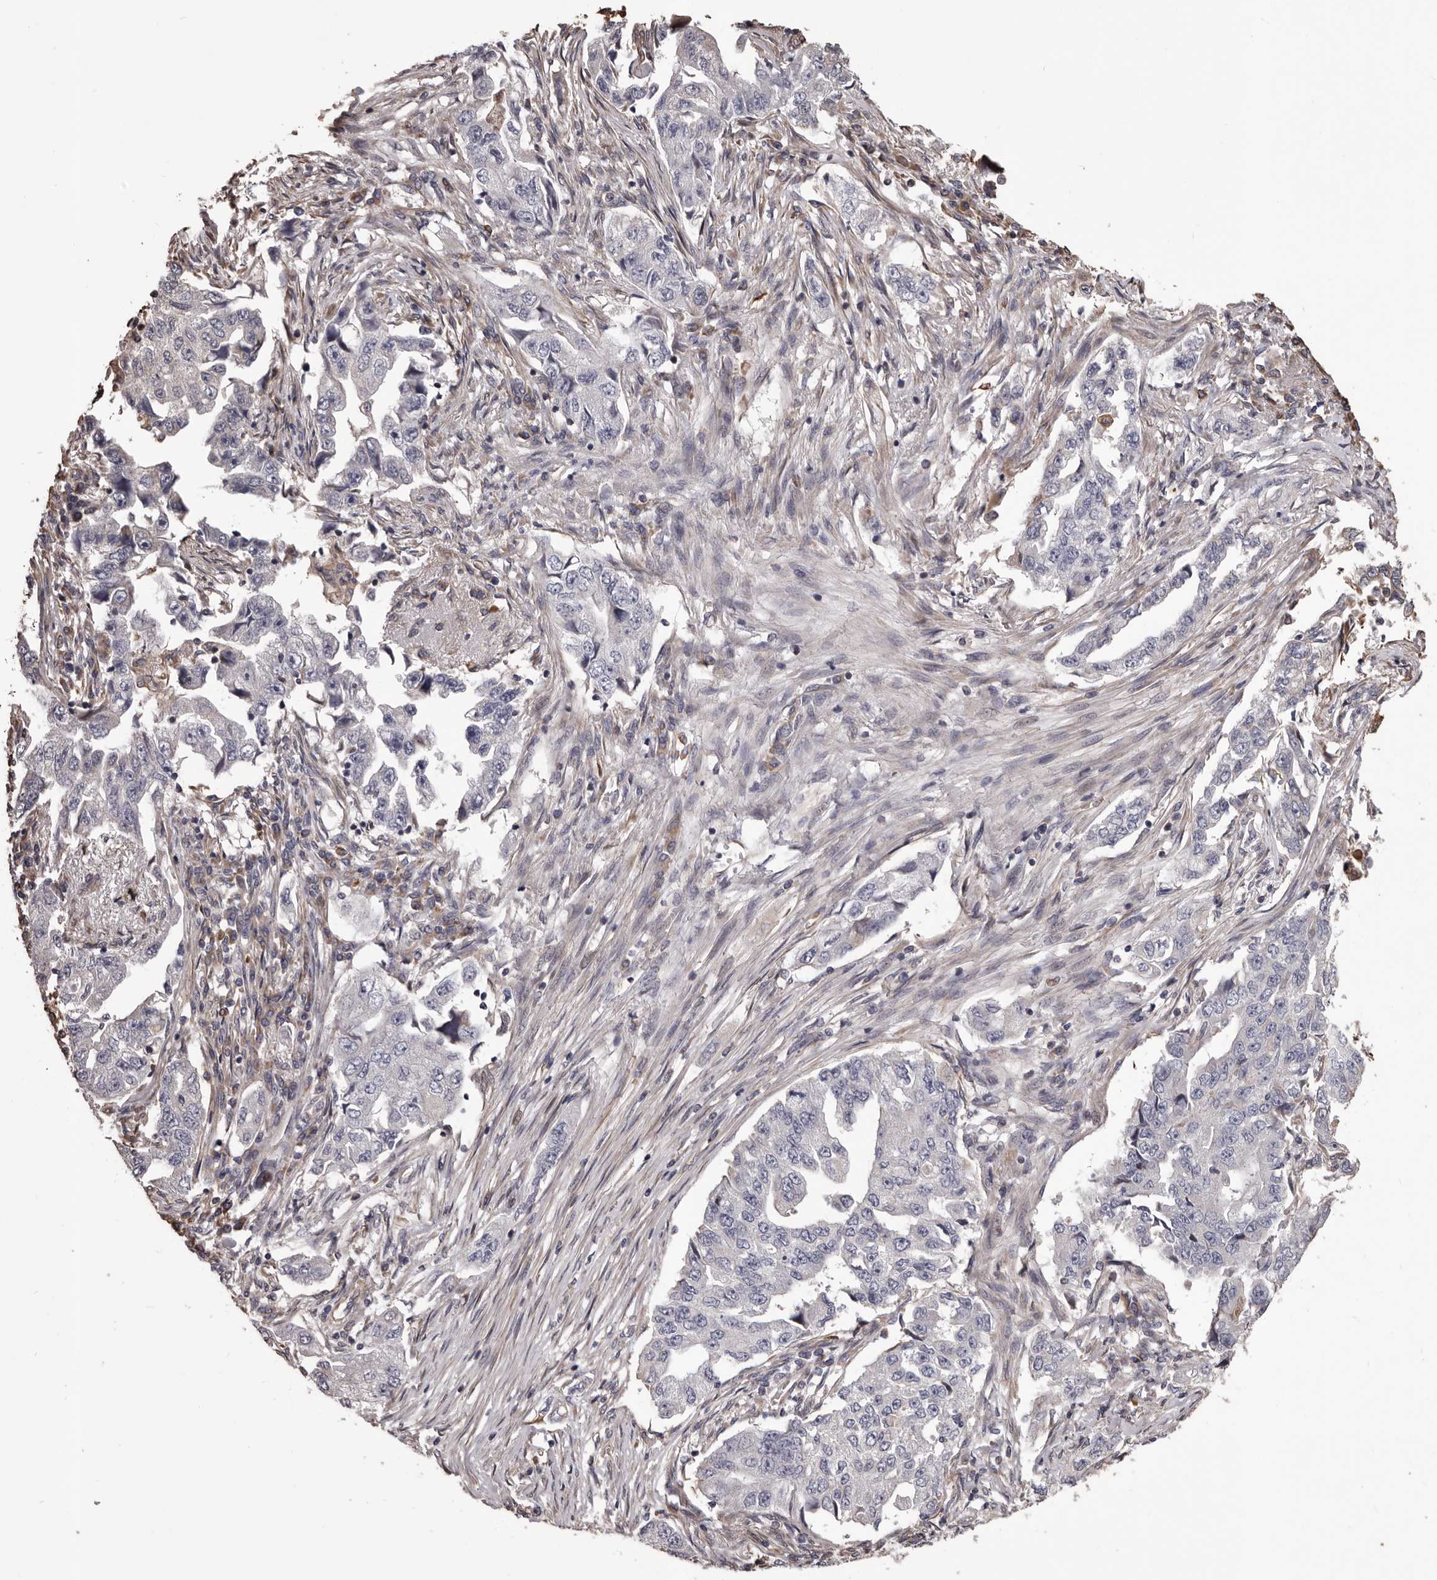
{"staining": {"intensity": "negative", "quantity": "none", "location": "none"}, "tissue": "lung cancer", "cell_type": "Tumor cells", "image_type": "cancer", "snomed": [{"axis": "morphology", "description": "Adenocarcinoma, NOS"}, {"axis": "topography", "description": "Lung"}], "caption": "This photomicrograph is of lung cancer stained with immunohistochemistry to label a protein in brown with the nuclei are counter-stained blue. There is no positivity in tumor cells.", "gene": "CEP104", "patient": {"sex": "female", "age": 51}}